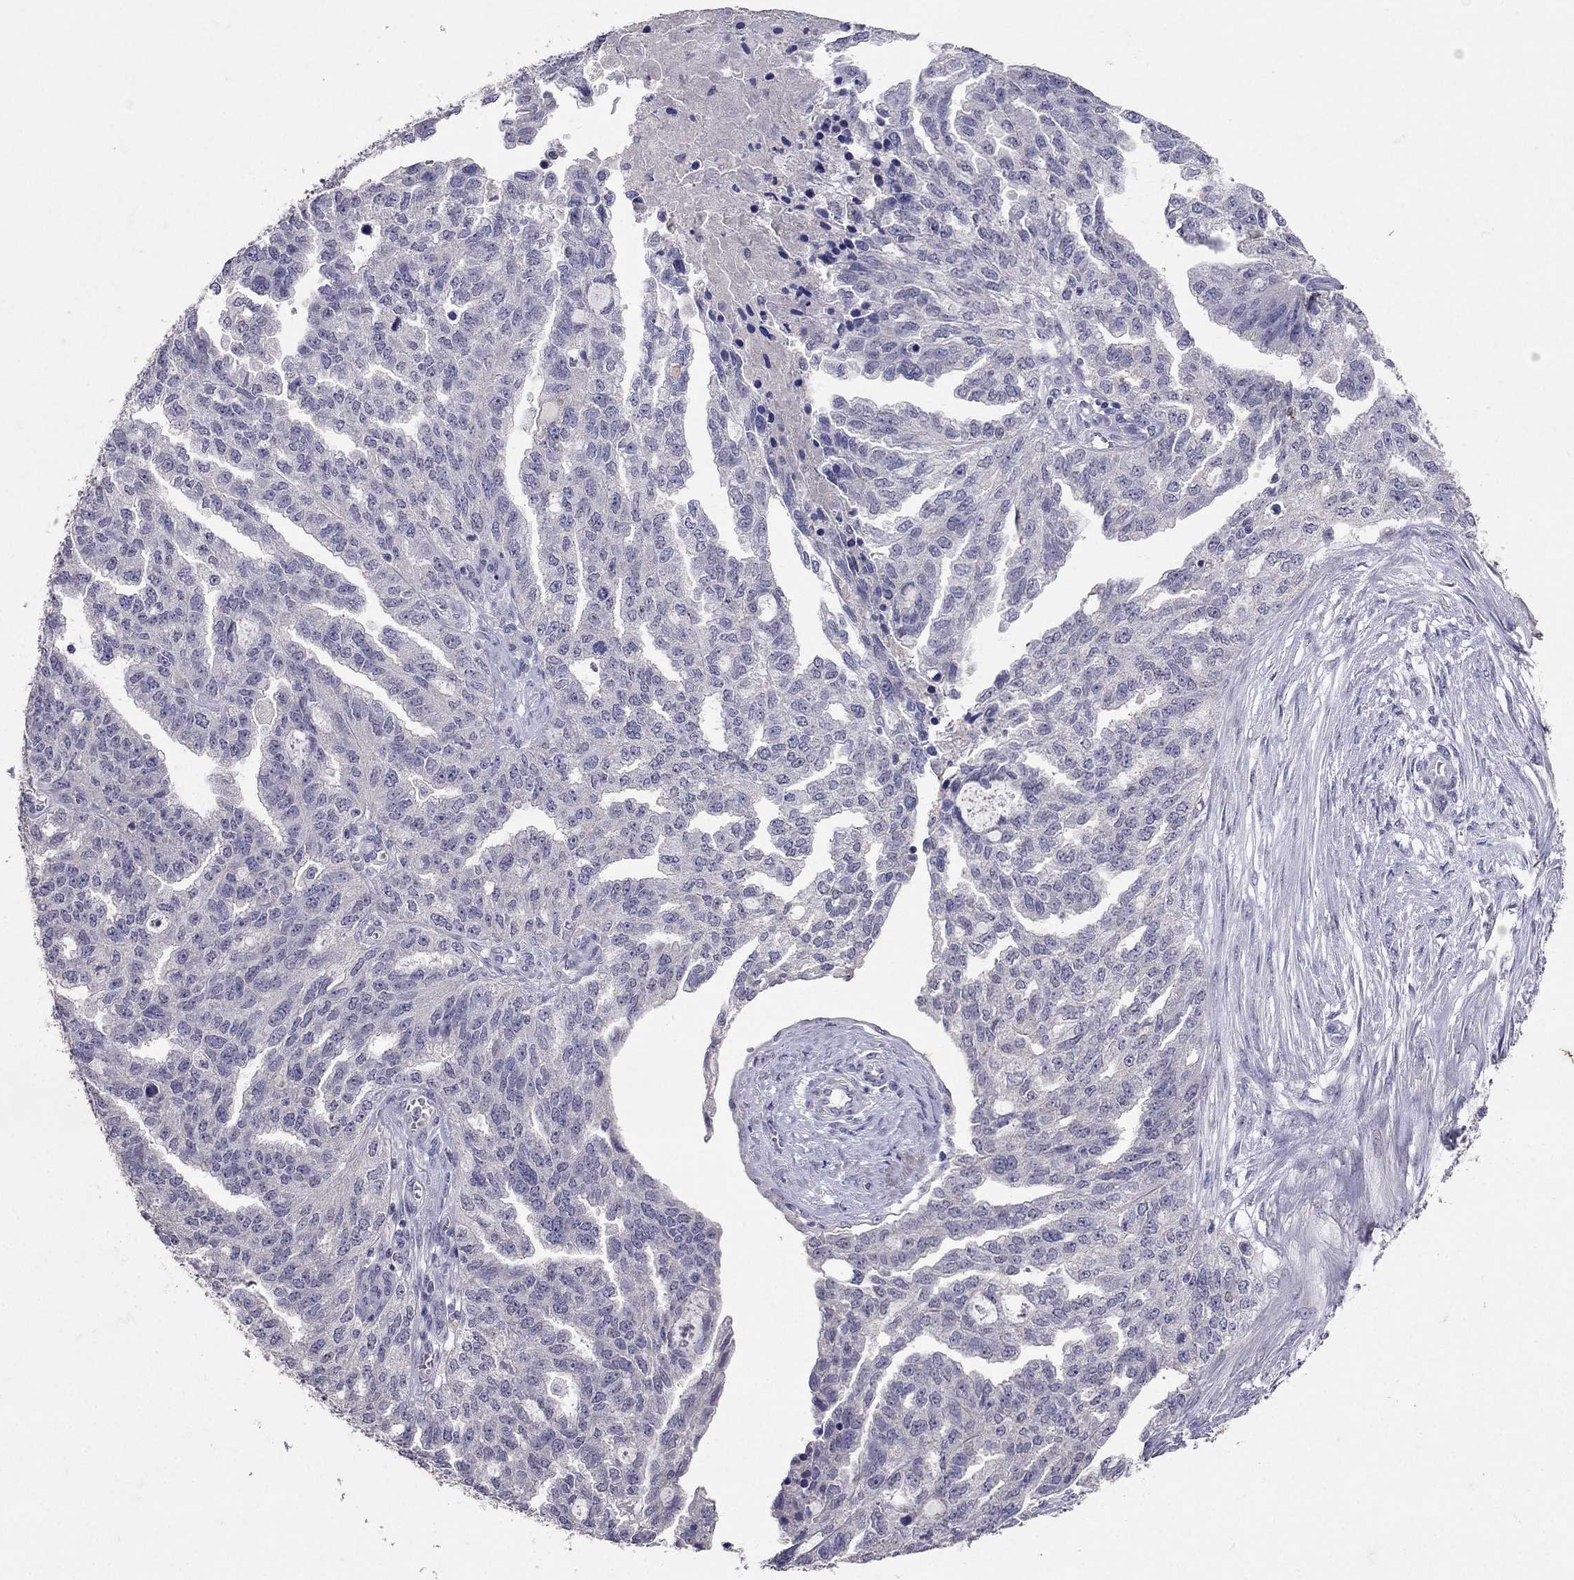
{"staining": {"intensity": "negative", "quantity": "none", "location": "none"}, "tissue": "ovarian cancer", "cell_type": "Tumor cells", "image_type": "cancer", "snomed": [{"axis": "morphology", "description": "Cystadenocarcinoma, serous, NOS"}, {"axis": "topography", "description": "Ovary"}], "caption": "Immunohistochemistry photomicrograph of human ovarian serous cystadenocarcinoma stained for a protein (brown), which demonstrates no staining in tumor cells.", "gene": "FST", "patient": {"sex": "female", "age": 51}}